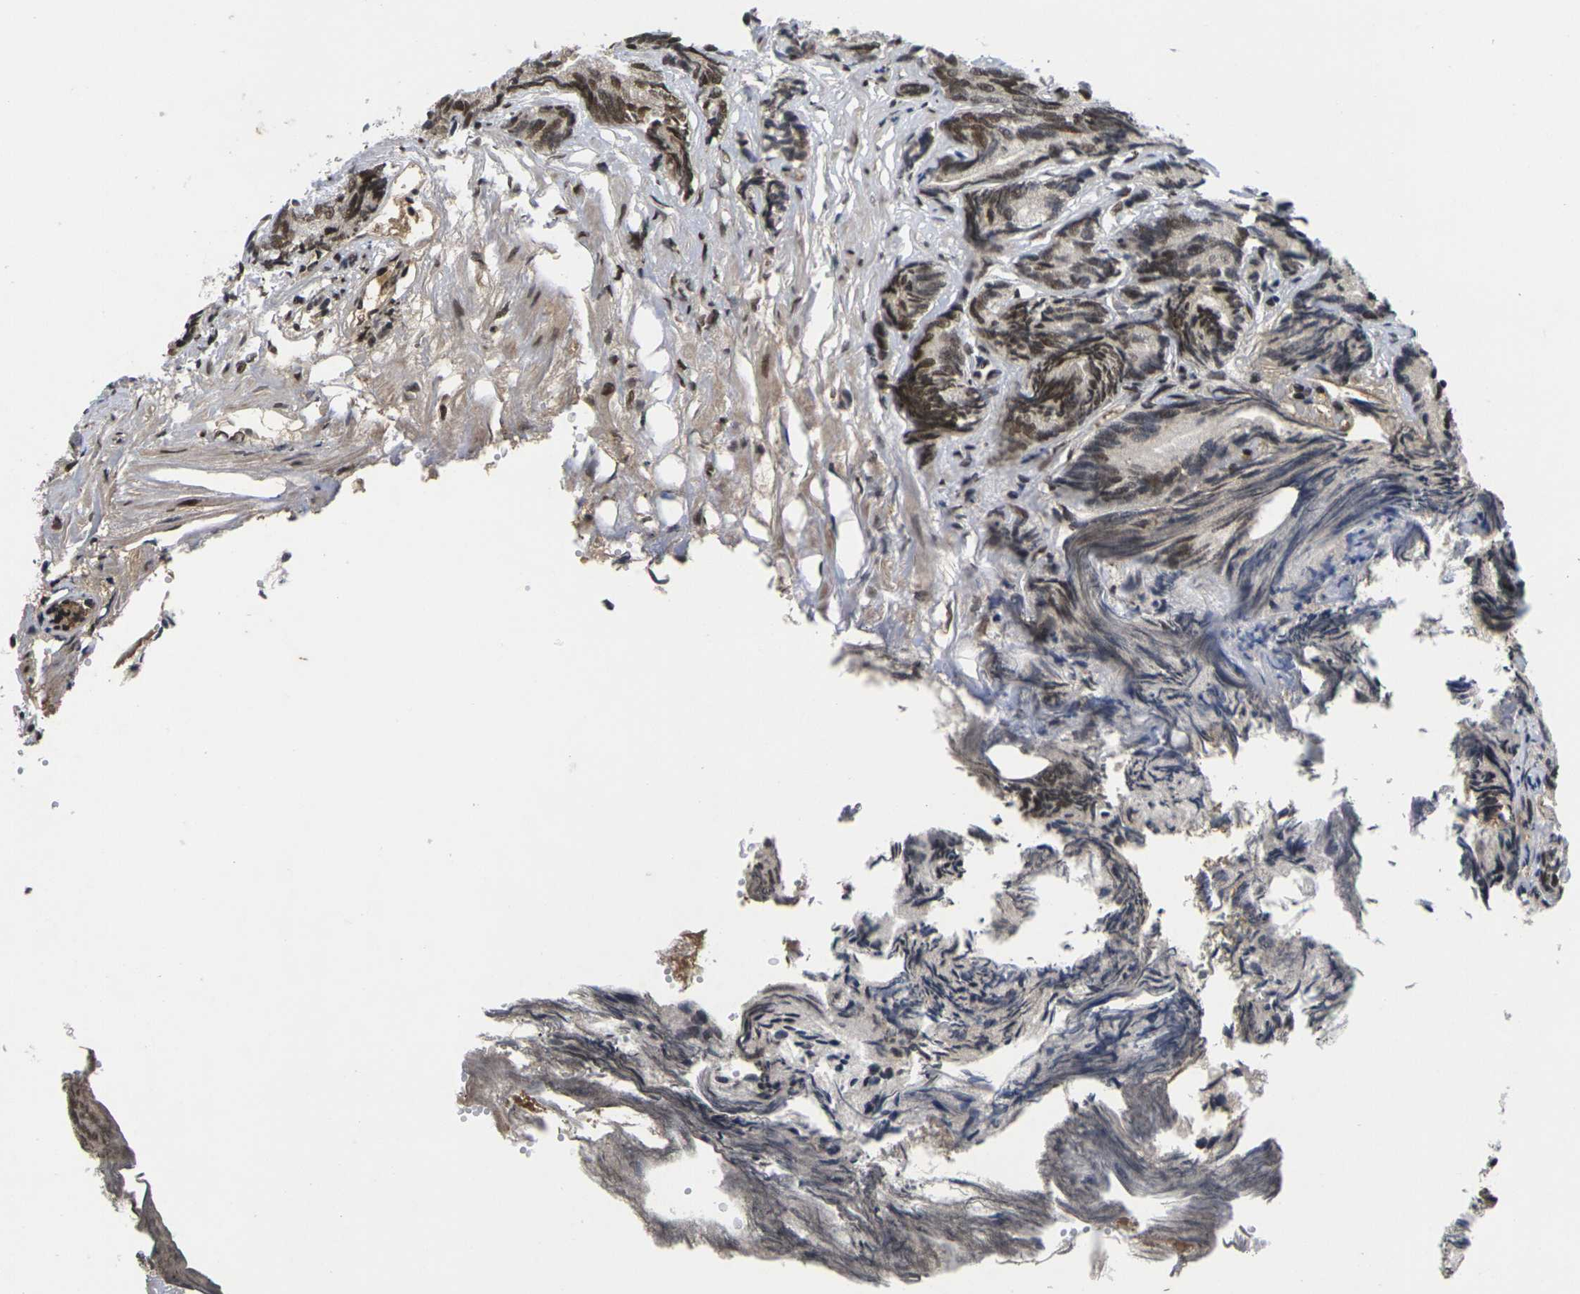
{"staining": {"intensity": "strong", "quantity": ">75%", "location": "nuclear"}, "tissue": "prostate cancer", "cell_type": "Tumor cells", "image_type": "cancer", "snomed": [{"axis": "morphology", "description": "Adenocarcinoma, Low grade"}, {"axis": "topography", "description": "Prostate"}], "caption": "A high amount of strong nuclear staining is appreciated in about >75% of tumor cells in prostate adenocarcinoma (low-grade) tissue.", "gene": "GTF2E1", "patient": {"sex": "male", "age": 89}}